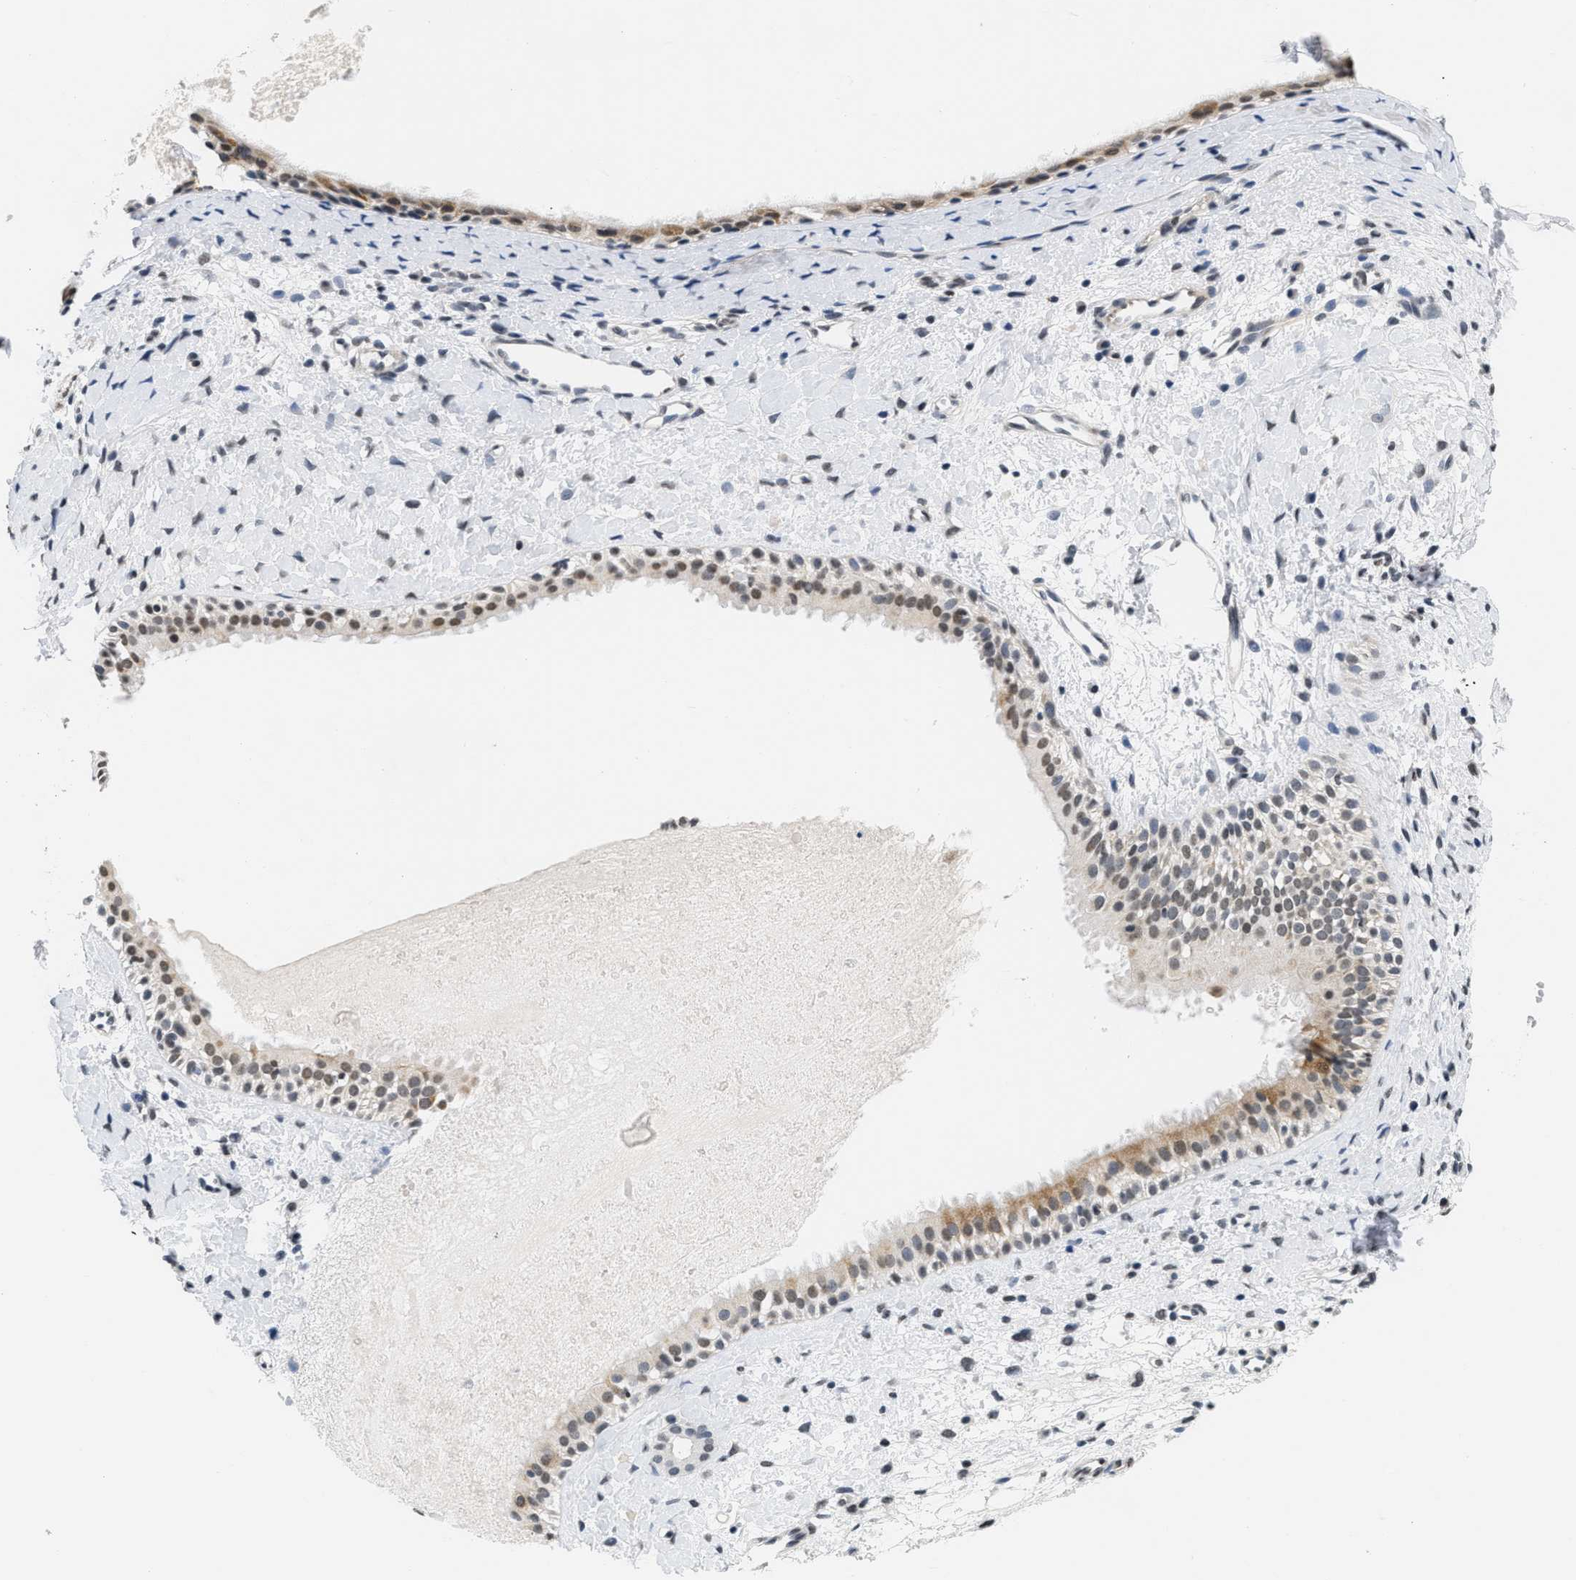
{"staining": {"intensity": "moderate", "quantity": "25%-75%", "location": "cytoplasmic/membranous,nuclear"}, "tissue": "nasopharynx", "cell_type": "Respiratory epithelial cells", "image_type": "normal", "snomed": [{"axis": "morphology", "description": "Normal tissue, NOS"}, {"axis": "topography", "description": "Nasopharynx"}], "caption": "The immunohistochemical stain labels moderate cytoplasmic/membranous,nuclear expression in respiratory epithelial cells of normal nasopharynx.", "gene": "RAF1", "patient": {"sex": "male", "age": 22}}